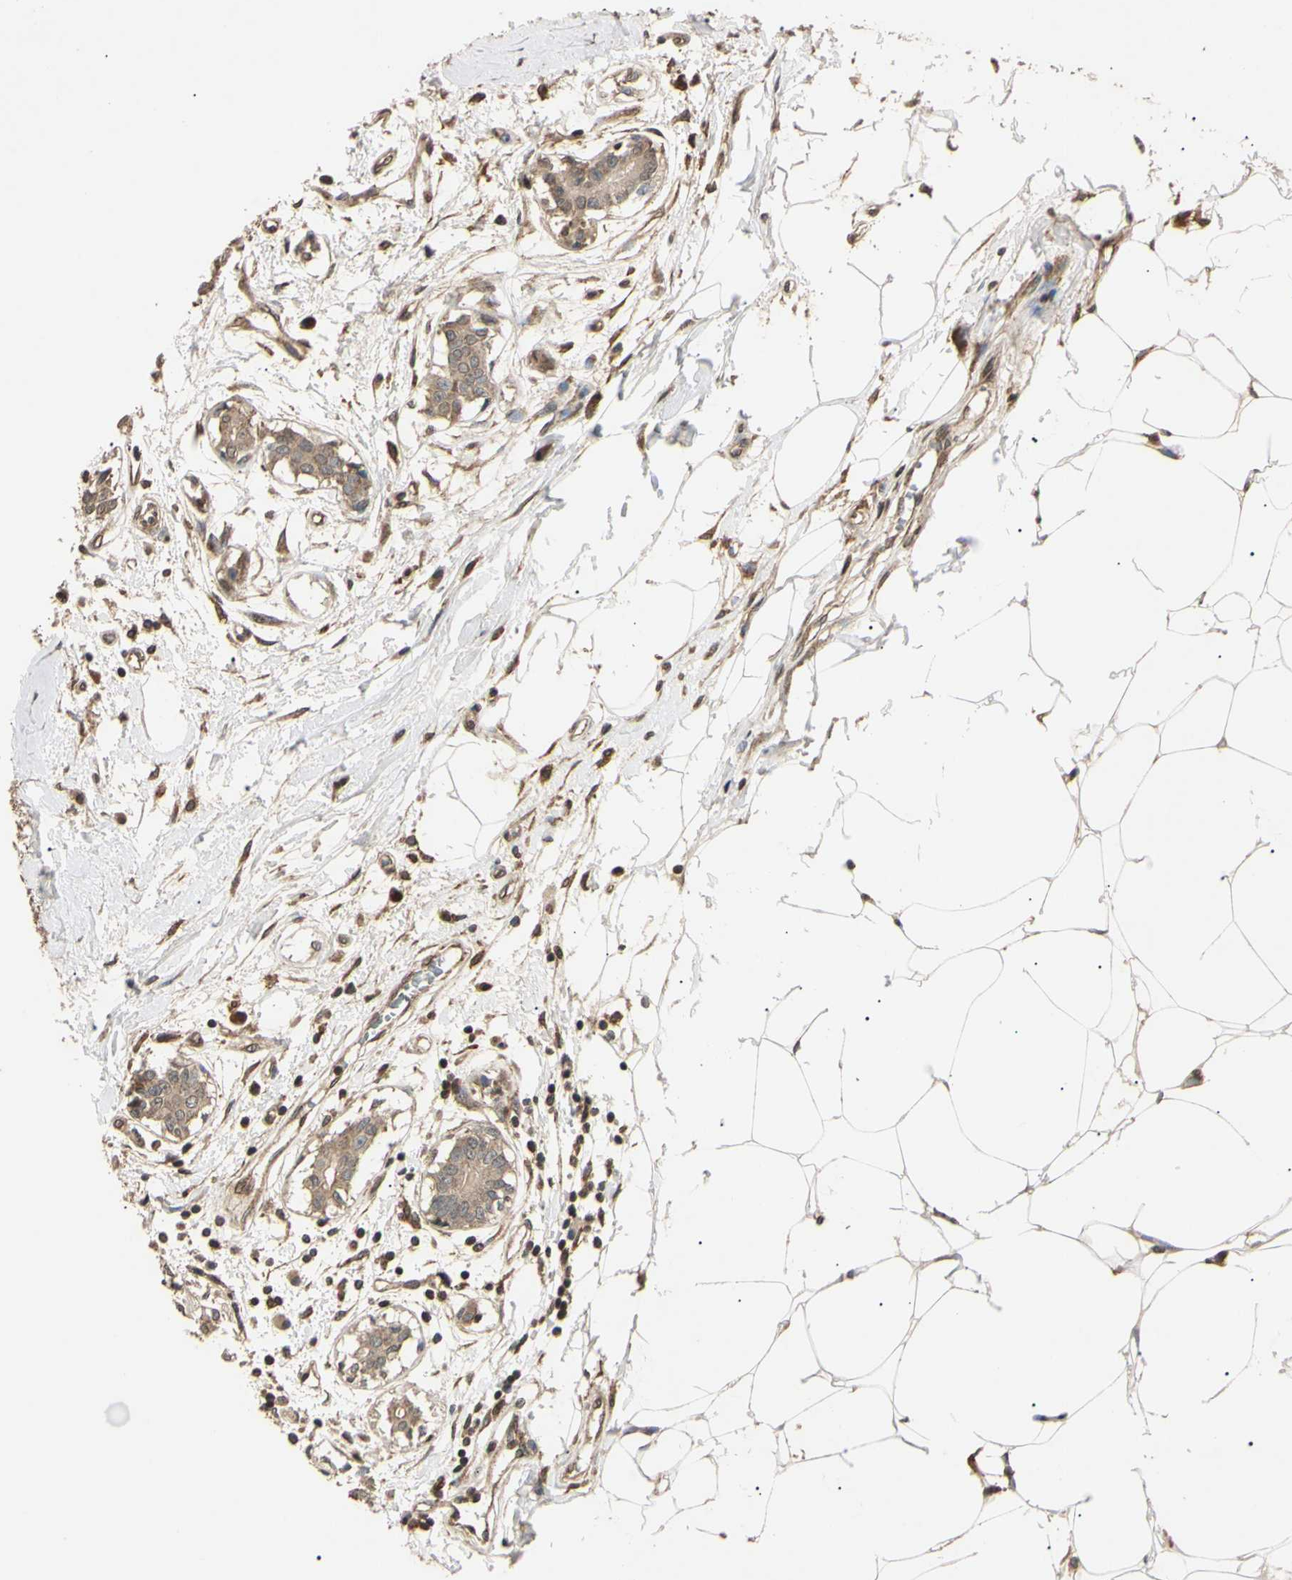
{"staining": {"intensity": "moderate", "quantity": "25%-75%", "location": "cytoplasmic/membranous"}, "tissue": "breast cancer", "cell_type": "Tumor cells", "image_type": "cancer", "snomed": [{"axis": "morphology", "description": "Duct carcinoma"}, {"axis": "topography", "description": "Breast"}], "caption": "Immunohistochemical staining of human breast intraductal carcinoma exhibits moderate cytoplasmic/membranous protein staining in about 25%-75% of tumor cells.", "gene": "EPN1", "patient": {"sex": "female", "age": 40}}